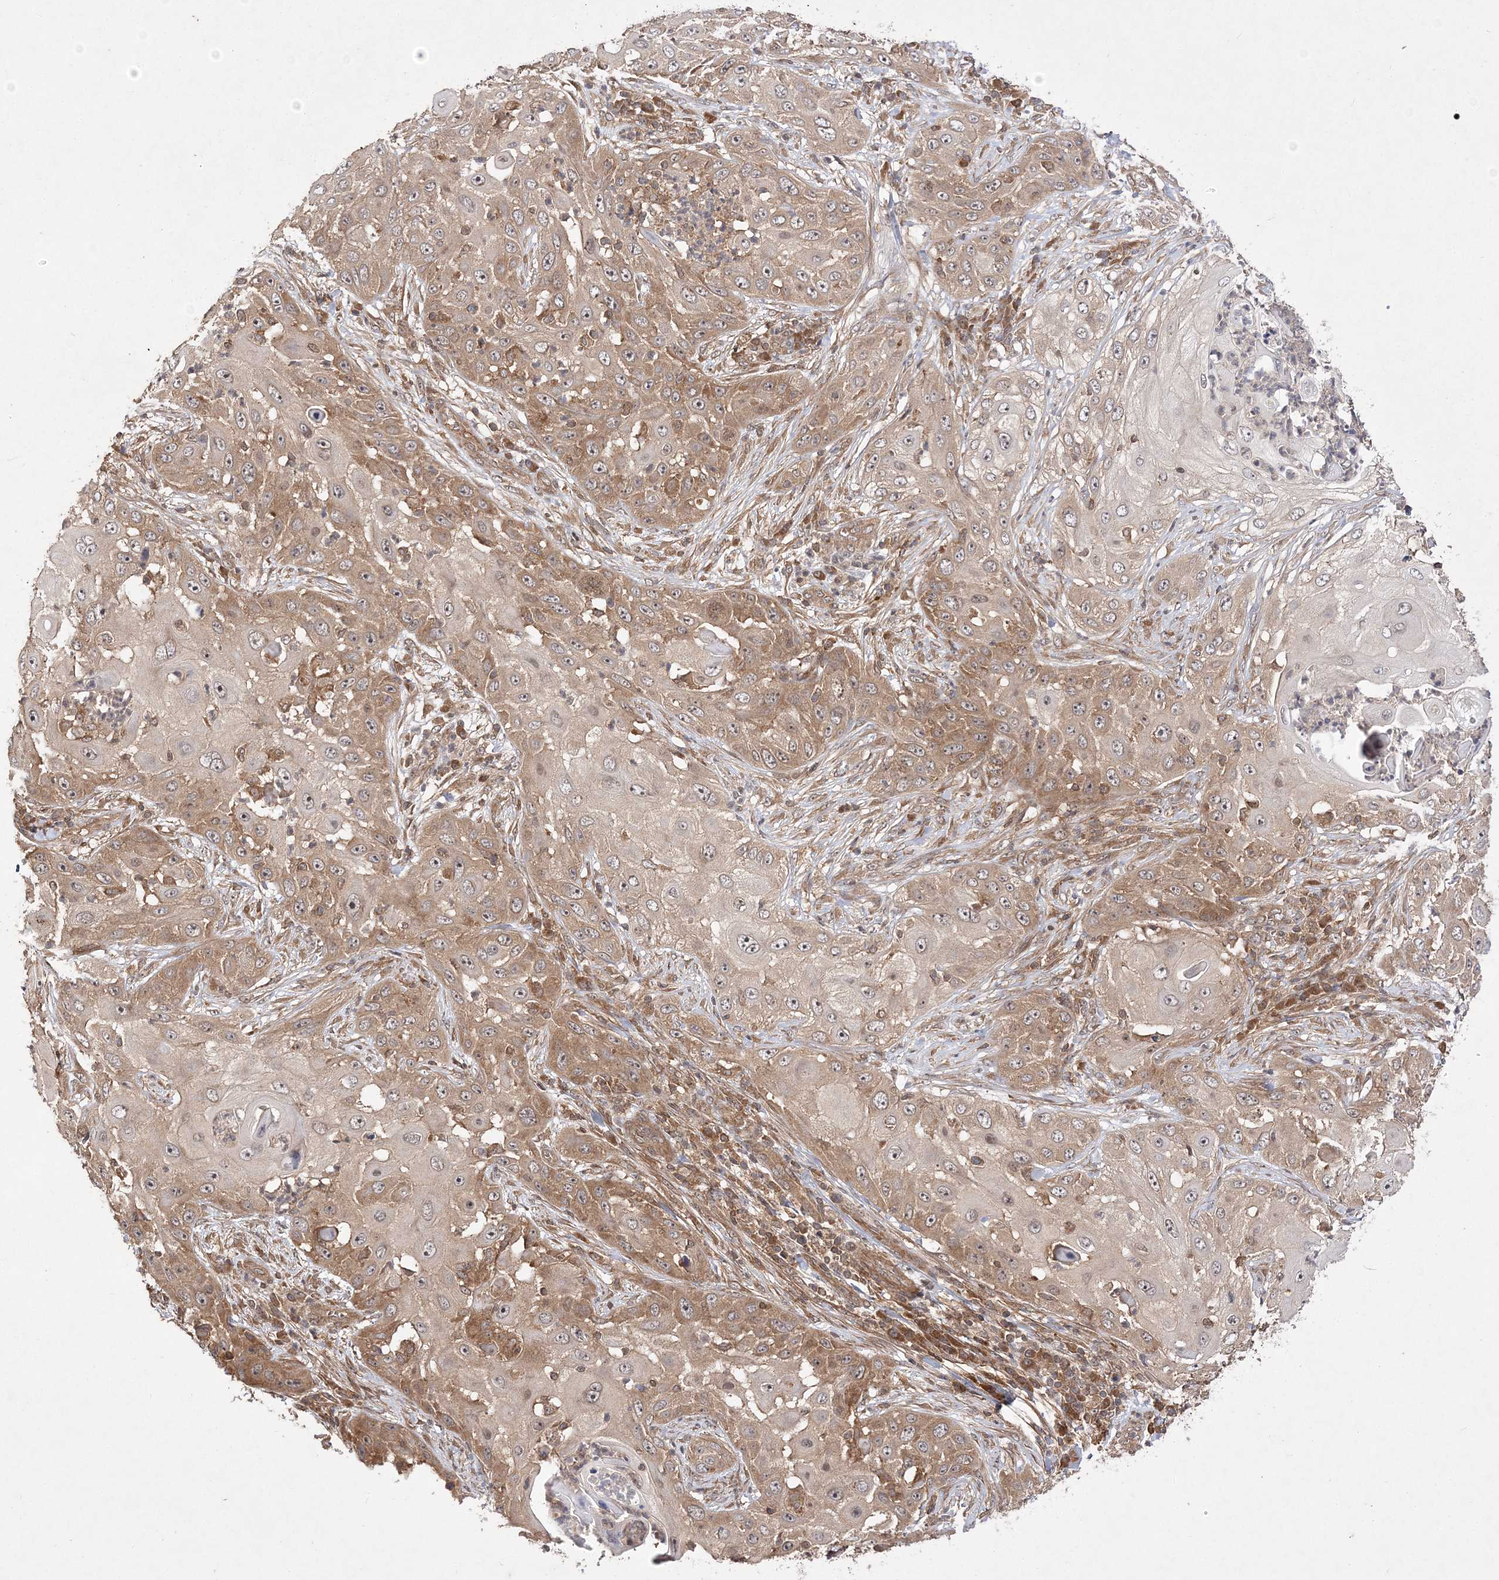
{"staining": {"intensity": "moderate", "quantity": "25%-75%", "location": "cytoplasmic/membranous"}, "tissue": "skin cancer", "cell_type": "Tumor cells", "image_type": "cancer", "snomed": [{"axis": "morphology", "description": "Squamous cell carcinoma, NOS"}, {"axis": "topography", "description": "Skin"}], "caption": "Squamous cell carcinoma (skin) was stained to show a protein in brown. There is medium levels of moderate cytoplasmic/membranous positivity in approximately 25%-75% of tumor cells. Nuclei are stained in blue.", "gene": "TMEM9B", "patient": {"sex": "female", "age": 44}}